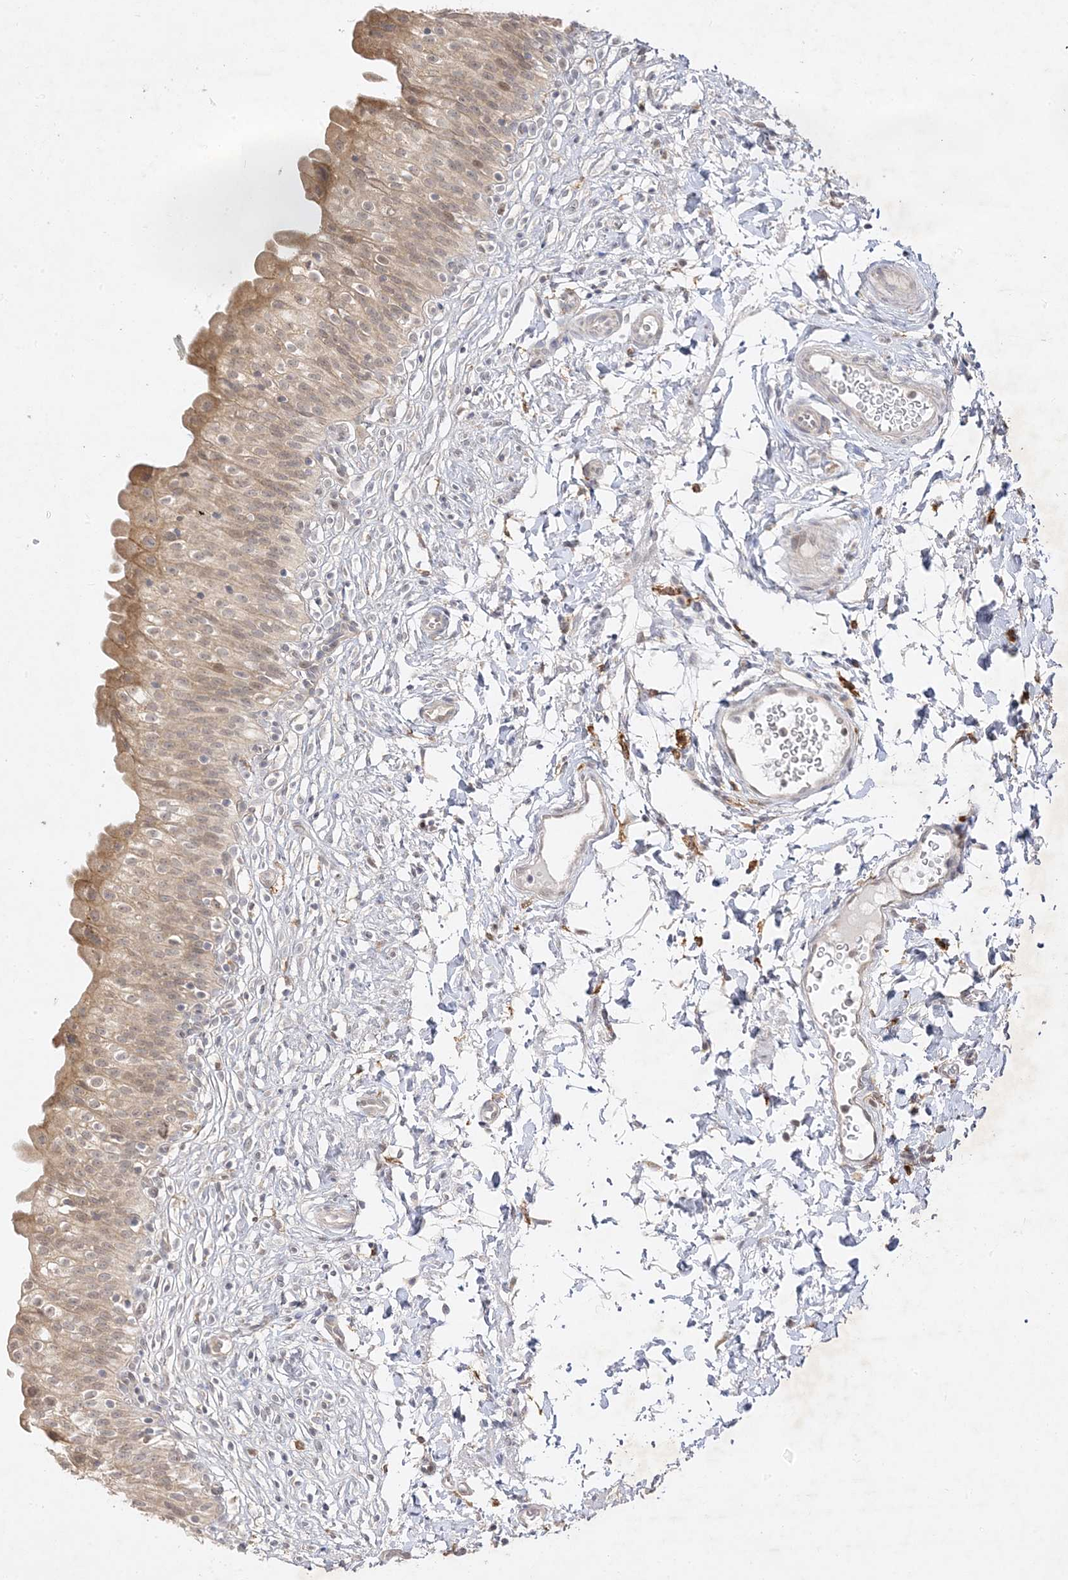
{"staining": {"intensity": "weak", "quantity": ">75%", "location": "cytoplasmic/membranous,nuclear"}, "tissue": "urinary bladder", "cell_type": "Urothelial cells", "image_type": "normal", "snomed": [{"axis": "morphology", "description": "Normal tissue, NOS"}, {"axis": "topography", "description": "Urinary bladder"}], "caption": "The immunohistochemical stain labels weak cytoplasmic/membranous,nuclear staining in urothelial cells of unremarkable urinary bladder. (IHC, brightfield microscopy, high magnification).", "gene": "C2CD2", "patient": {"sex": "male", "age": 55}}